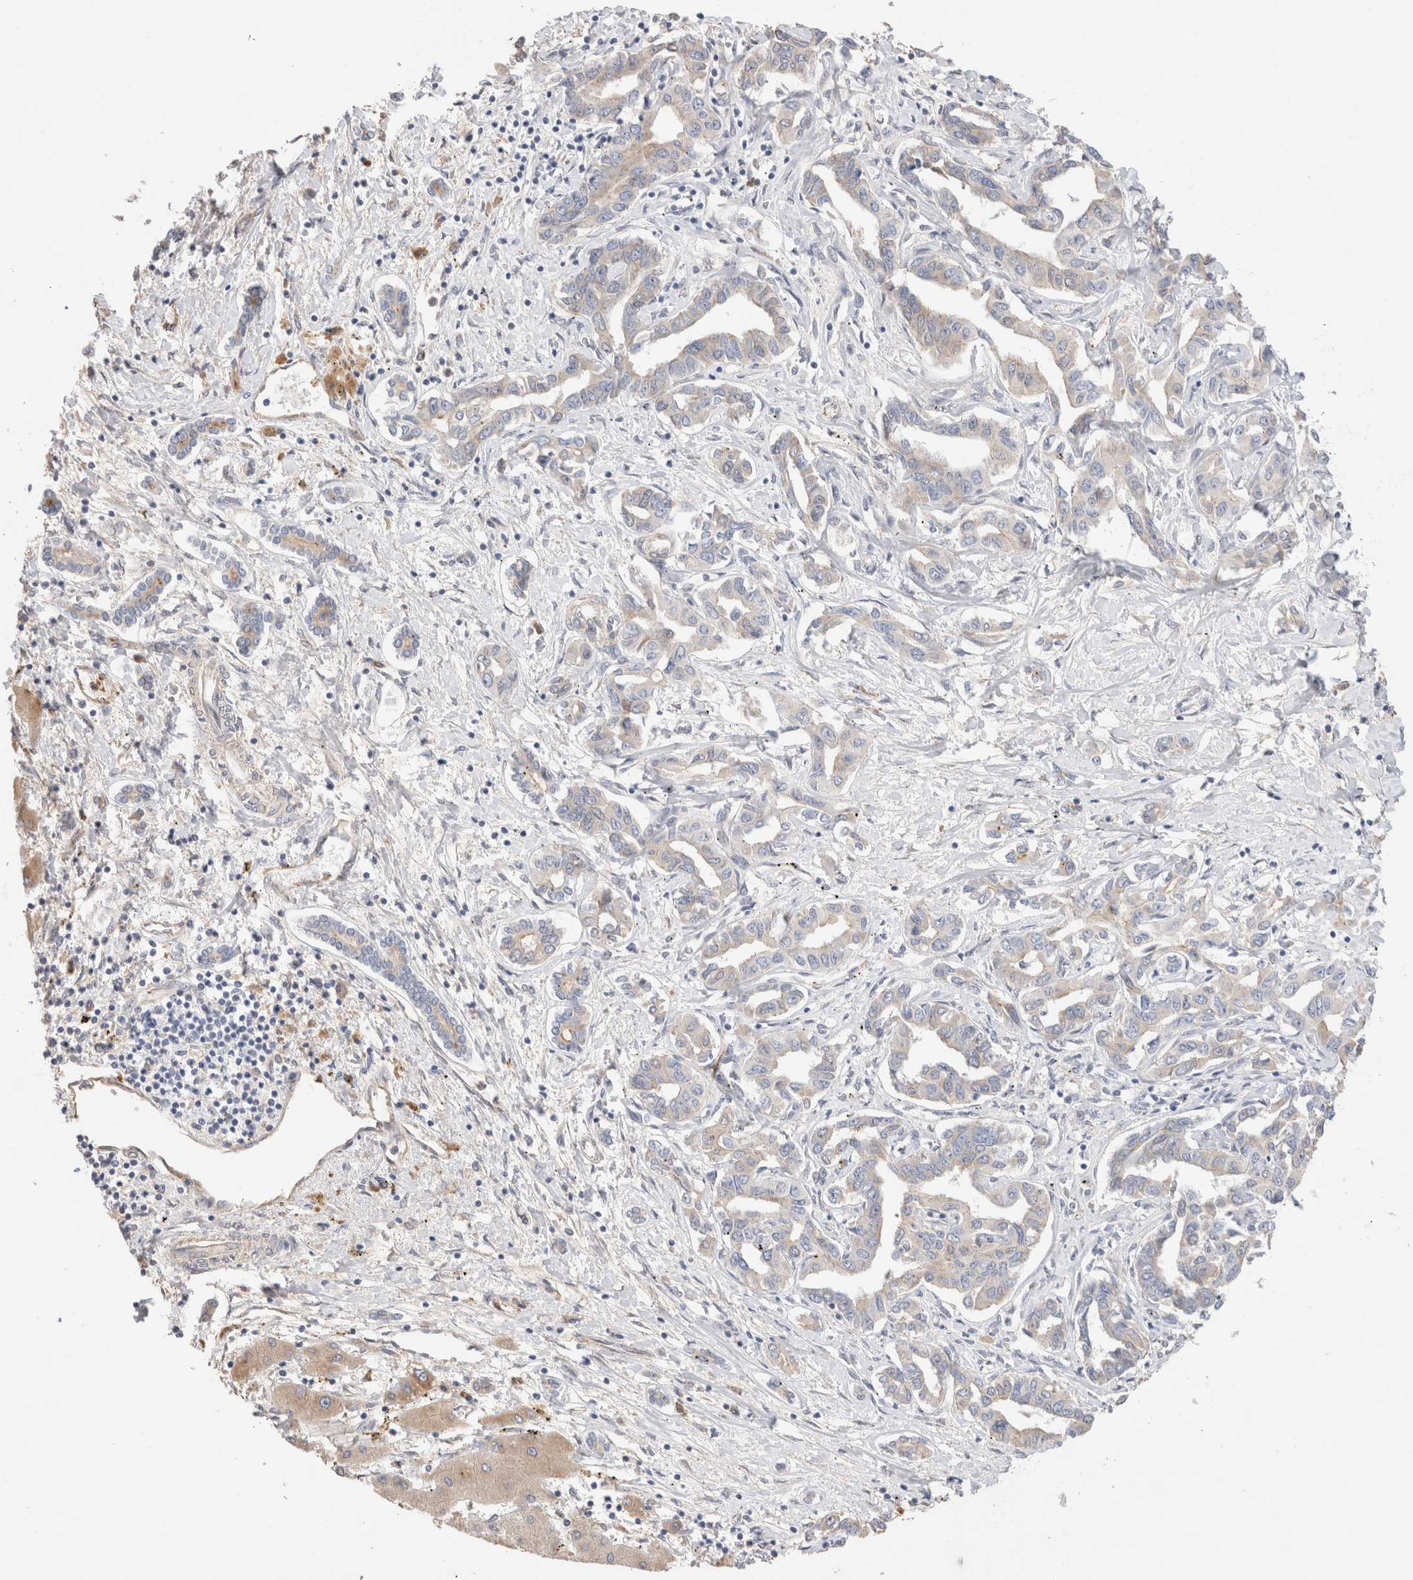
{"staining": {"intensity": "negative", "quantity": "none", "location": "none"}, "tissue": "liver cancer", "cell_type": "Tumor cells", "image_type": "cancer", "snomed": [{"axis": "morphology", "description": "Cholangiocarcinoma"}, {"axis": "topography", "description": "Liver"}], "caption": "Immunohistochemistry of liver cancer (cholangiocarcinoma) displays no staining in tumor cells.", "gene": "PROS1", "patient": {"sex": "male", "age": 59}}